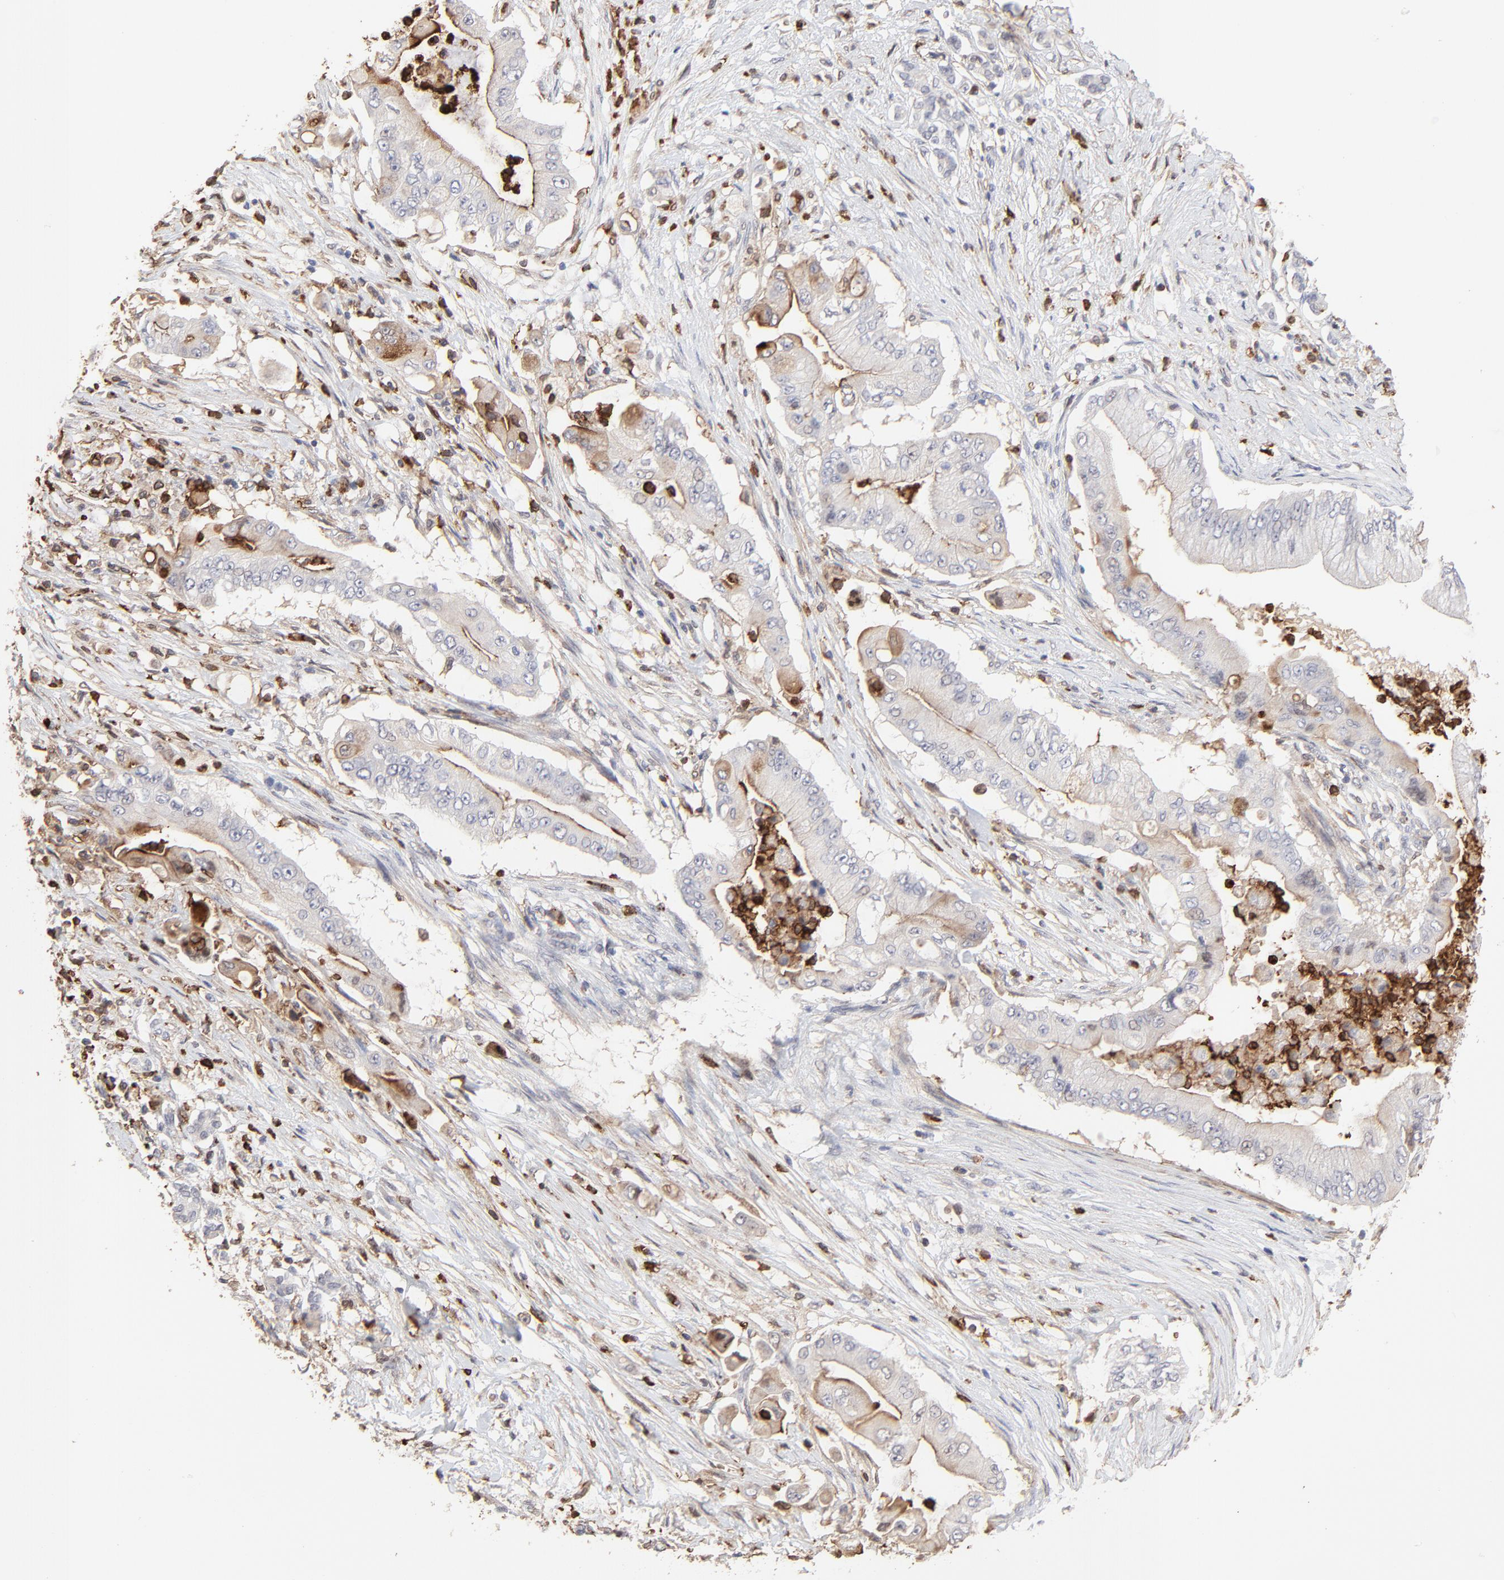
{"staining": {"intensity": "negative", "quantity": "none", "location": "none"}, "tissue": "pancreatic cancer", "cell_type": "Tumor cells", "image_type": "cancer", "snomed": [{"axis": "morphology", "description": "Adenocarcinoma, NOS"}, {"axis": "topography", "description": "Pancreas"}], "caption": "IHC micrograph of neoplastic tissue: pancreatic cancer (adenocarcinoma) stained with DAB demonstrates no significant protein expression in tumor cells.", "gene": "SLC6A14", "patient": {"sex": "male", "age": 62}}